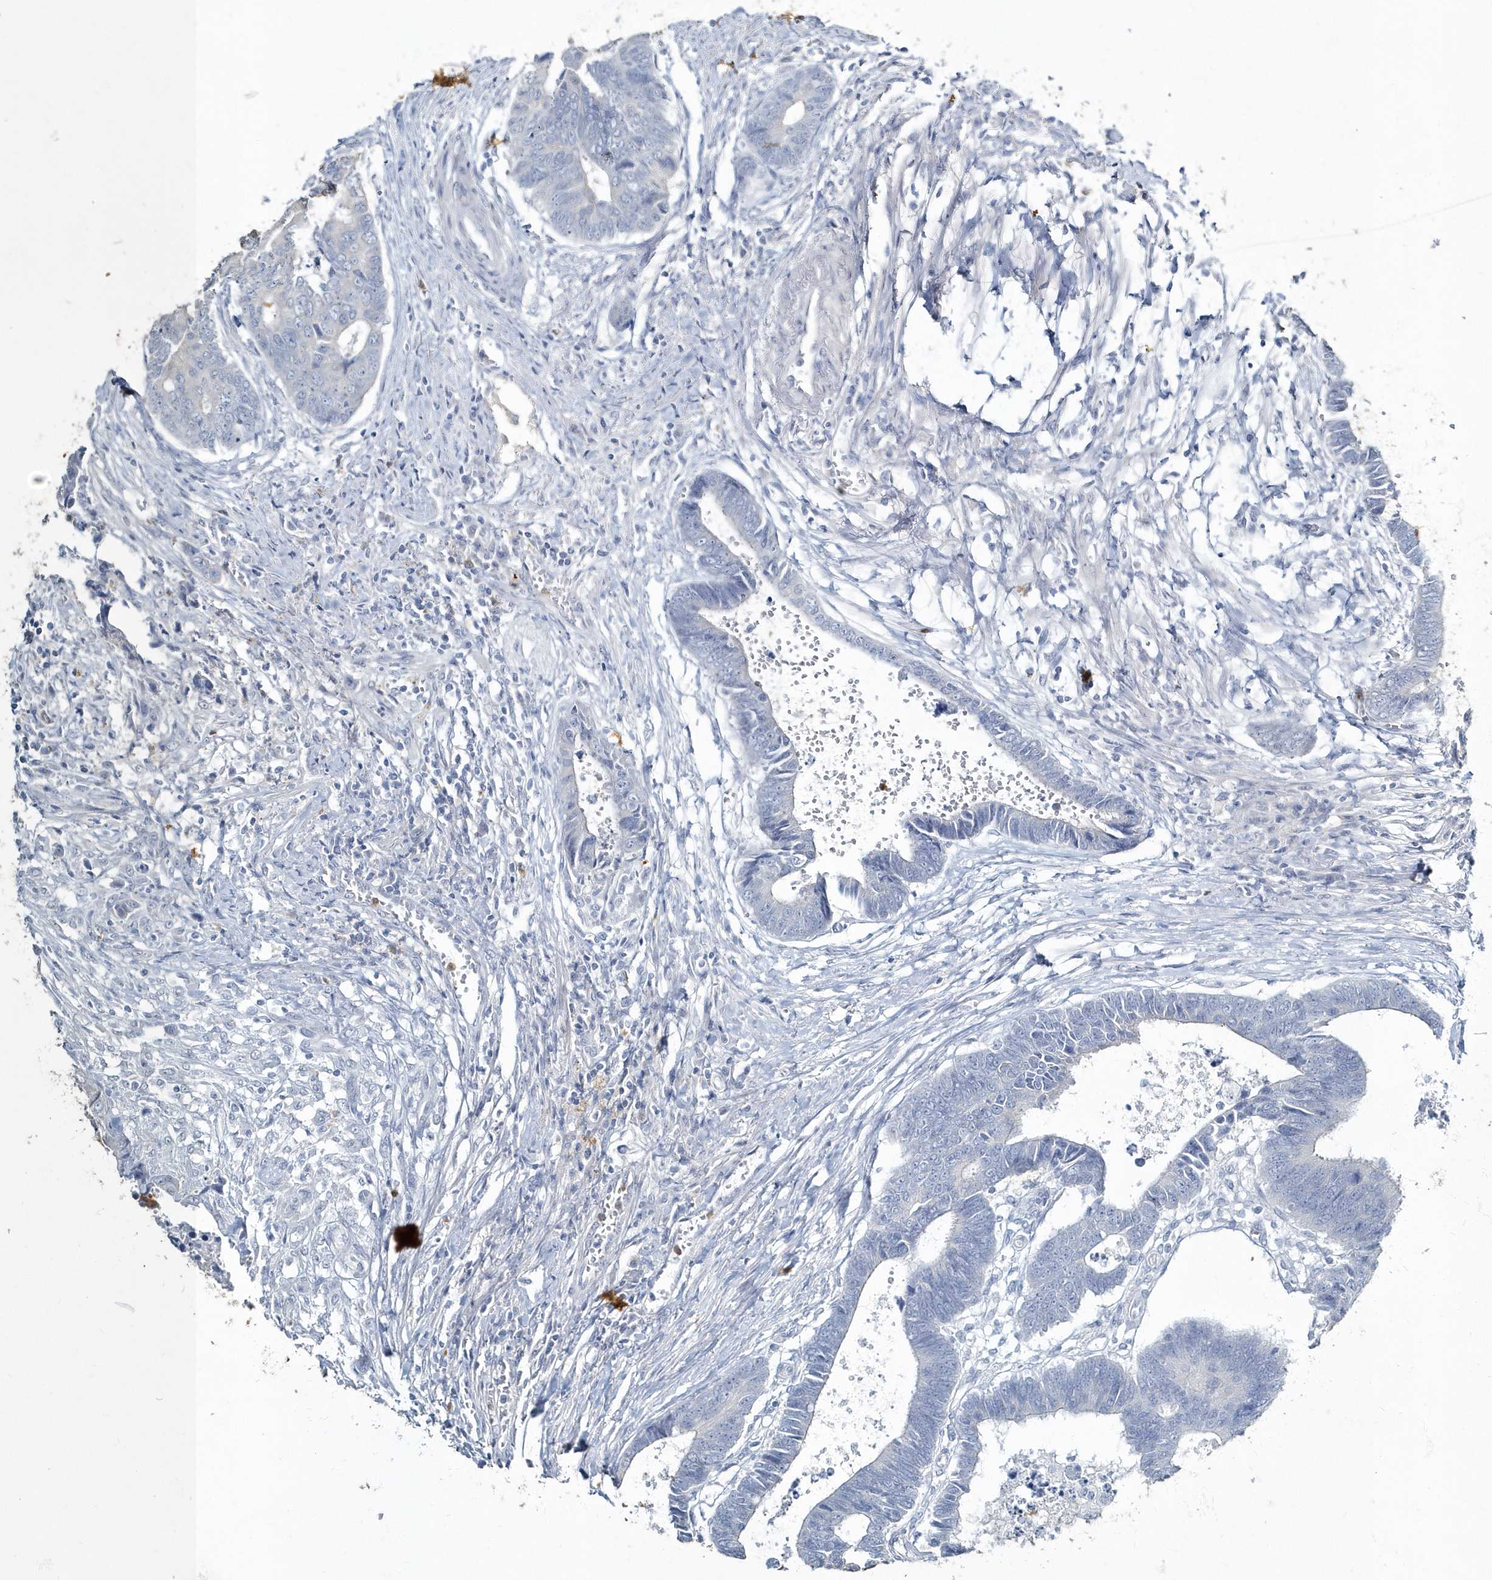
{"staining": {"intensity": "negative", "quantity": "none", "location": "none"}, "tissue": "colorectal cancer", "cell_type": "Tumor cells", "image_type": "cancer", "snomed": [{"axis": "morphology", "description": "Adenocarcinoma, NOS"}, {"axis": "topography", "description": "Rectum"}], "caption": "This is an IHC photomicrograph of human colorectal cancer (adenocarcinoma). There is no expression in tumor cells.", "gene": "MYOT", "patient": {"sex": "male", "age": 84}}